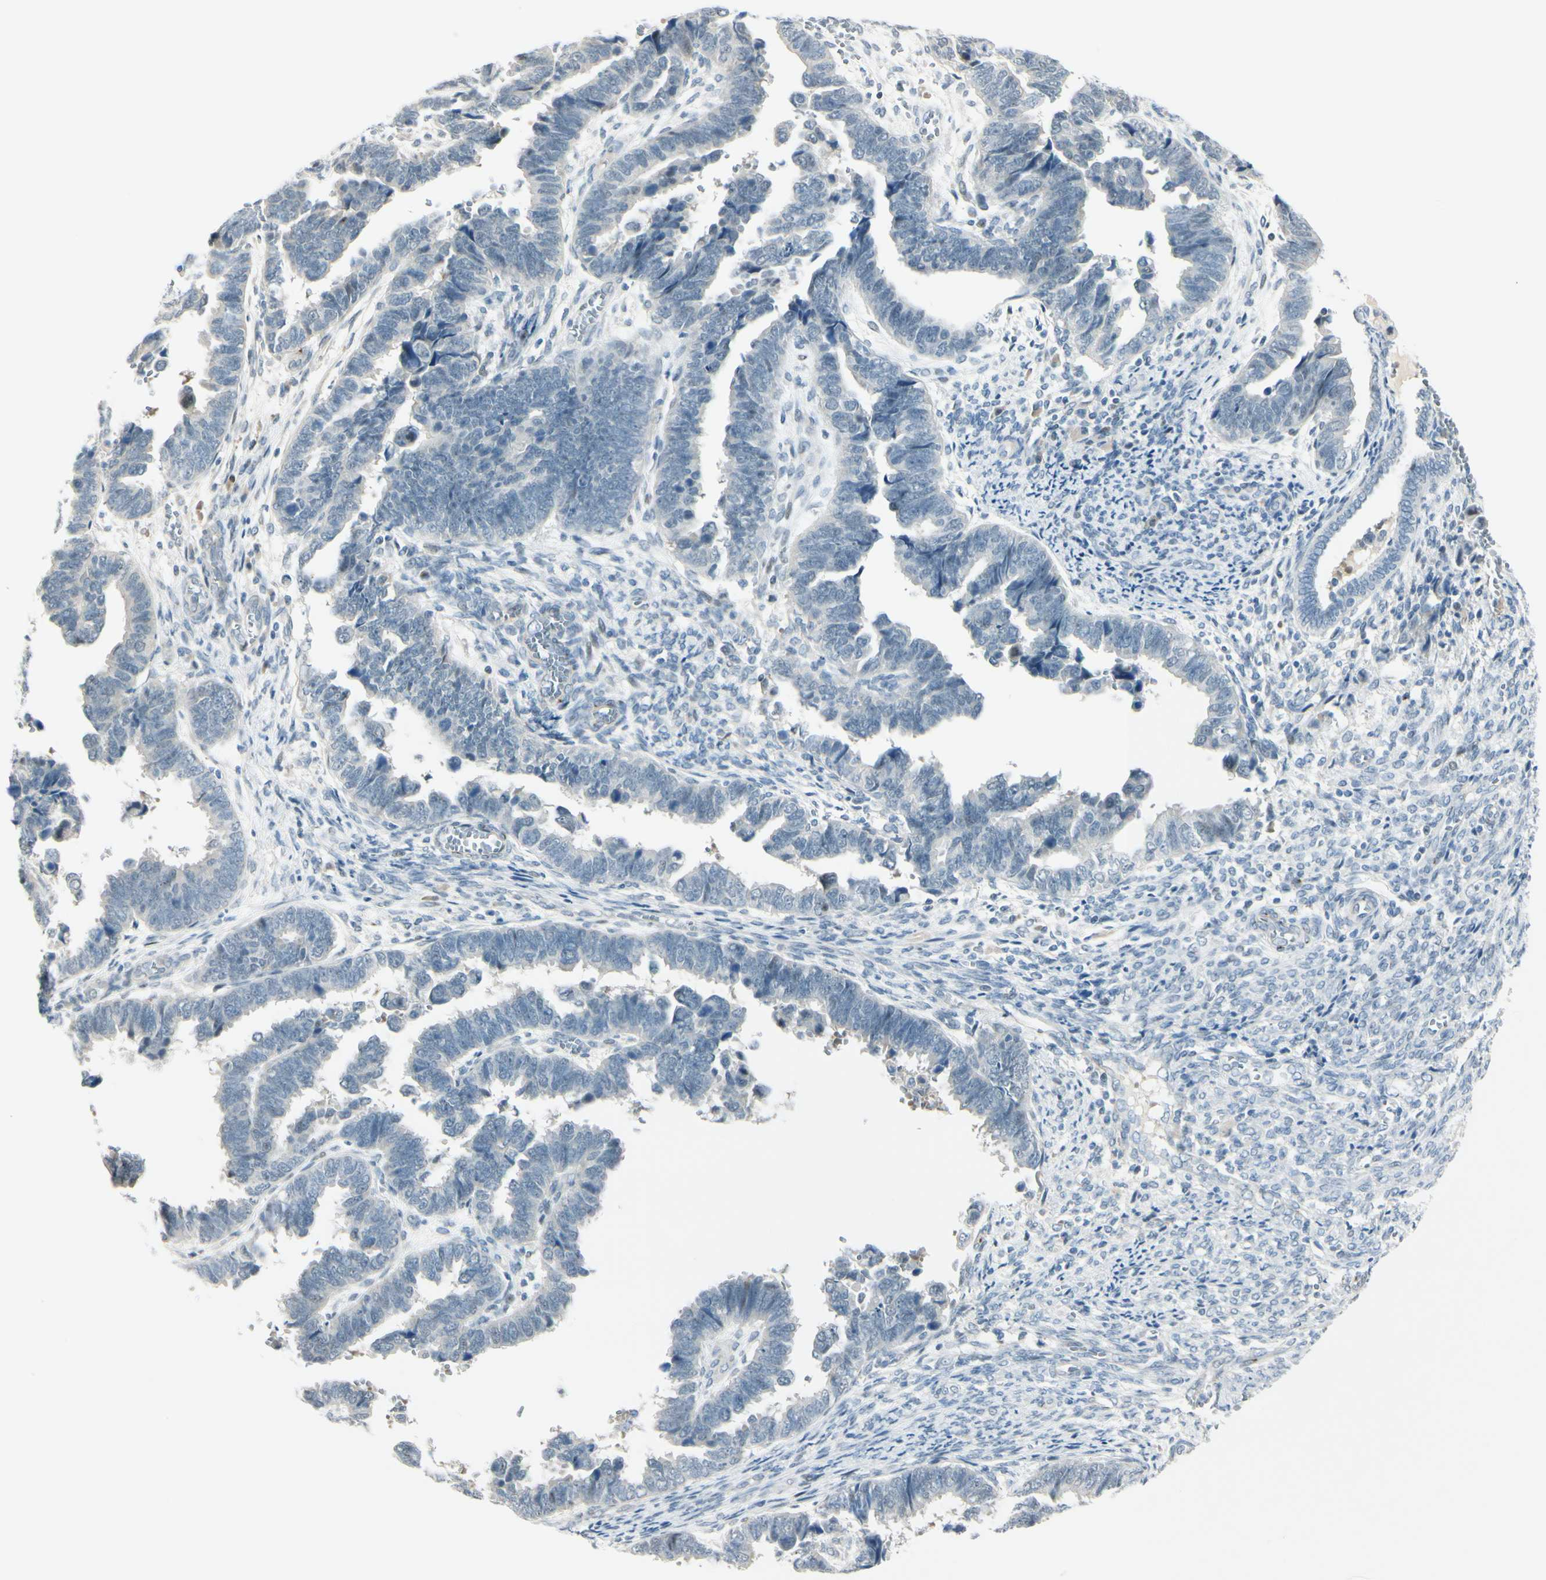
{"staining": {"intensity": "negative", "quantity": "none", "location": "none"}, "tissue": "endometrial cancer", "cell_type": "Tumor cells", "image_type": "cancer", "snomed": [{"axis": "morphology", "description": "Adenocarcinoma, NOS"}, {"axis": "topography", "description": "Endometrium"}], "caption": "Immunohistochemistry (IHC) histopathology image of neoplastic tissue: endometrial cancer (adenocarcinoma) stained with DAB (3,3'-diaminobenzidine) demonstrates no significant protein positivity in tumor cells.", "gene": "B4GALNT1", "patient": {"sex": "female", "age": 75}}